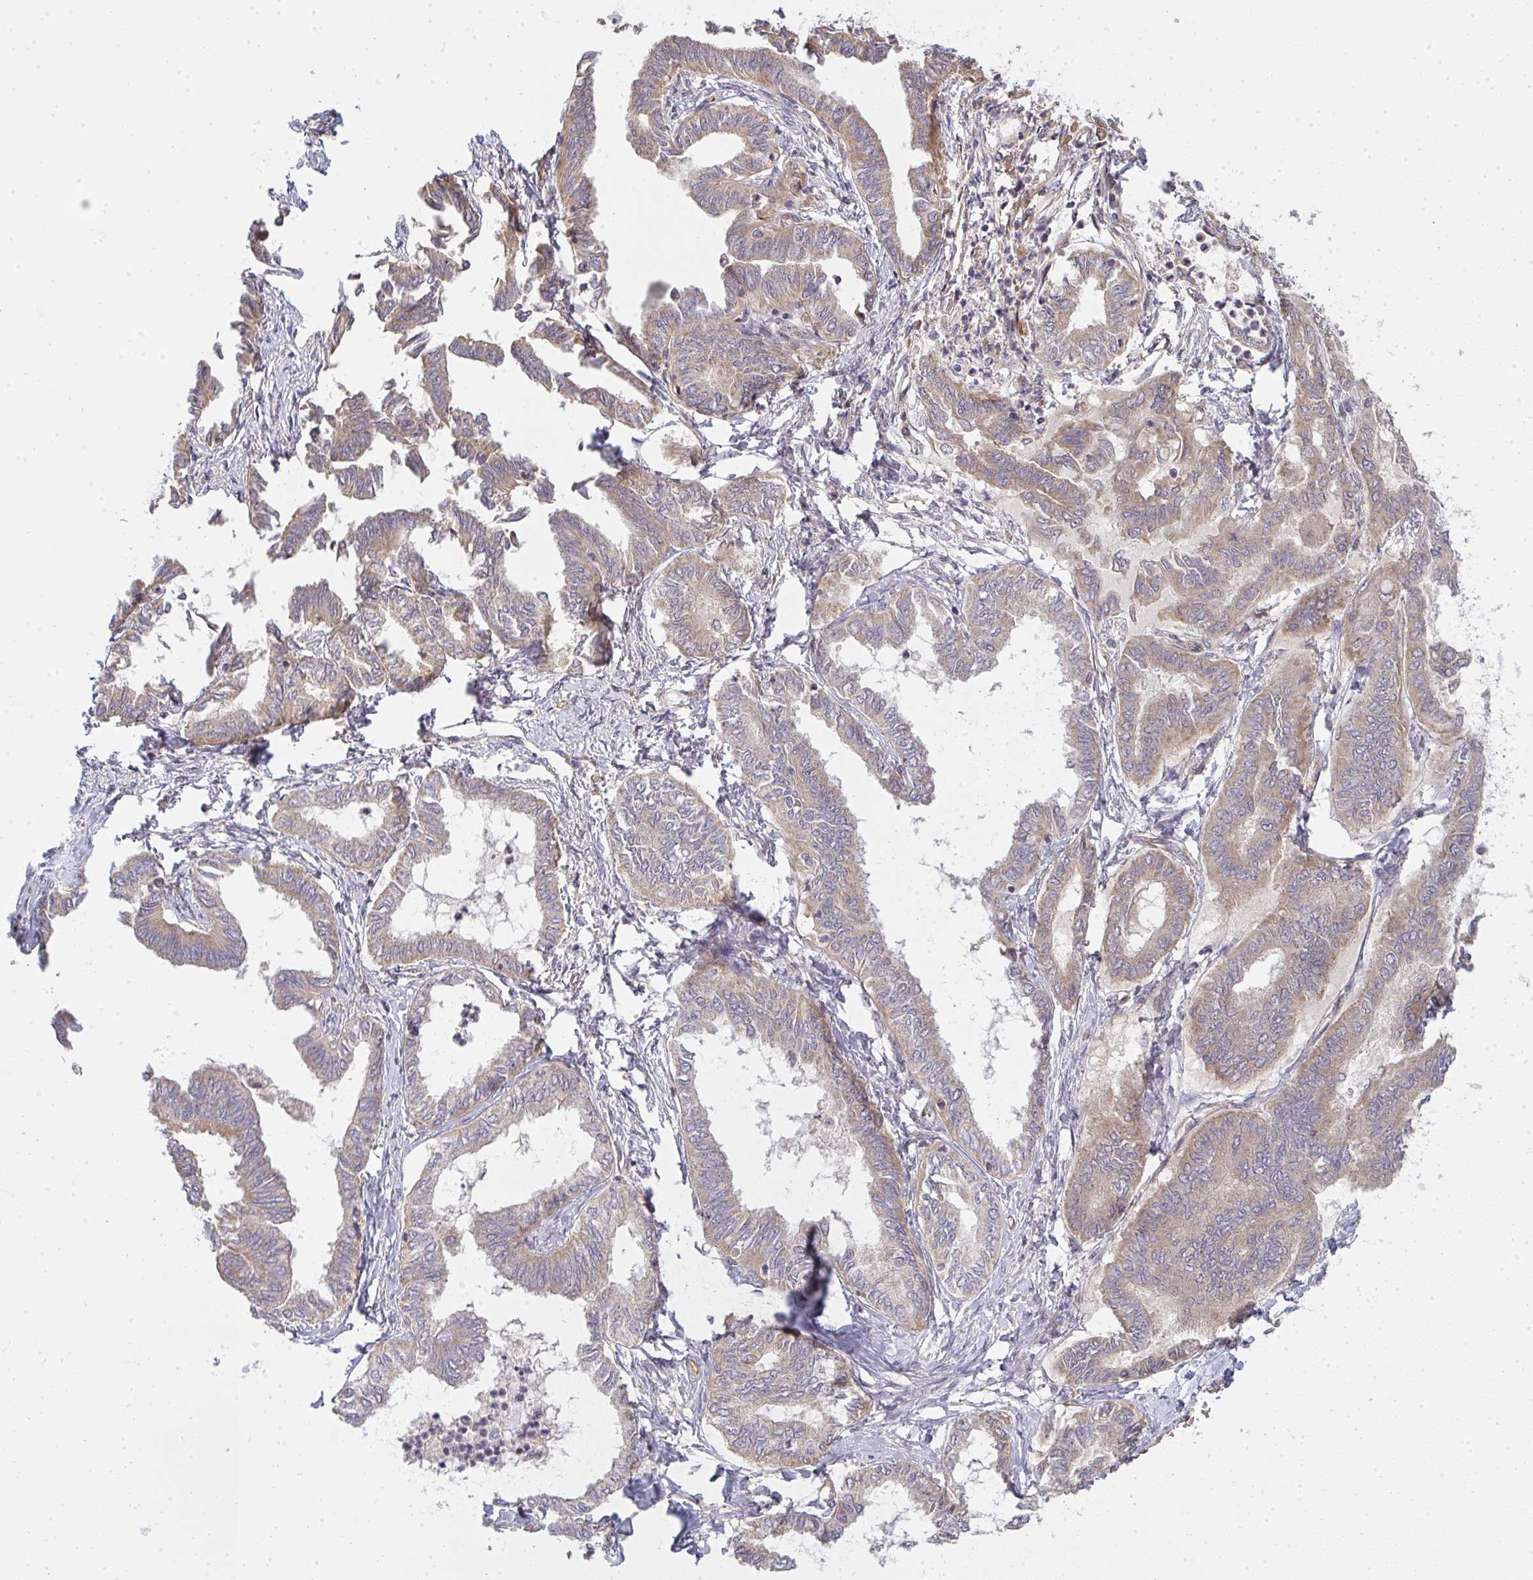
{"staining": {"intensity": "weak", "quantity": ">75%", "location": "cytoplasmic/membranous"}, "tissue": "ovarian cancer", "cell_type": "Tumor cells", "image_type": "cancer", "snomed": [{"axis": "morphology", "description": "Carcinoma, endometroid"}, {"axis": "topography", "description": "Ovary"}], "caption": "Protein positivity by IHC exhibits weak cytoplasmic/membranous positivity in about >75% of tumor cells in ovarian cancer (endometroid carcinoma).", "gene": "B4GALT6", "patient": {"sex": "female", "age": 70}}